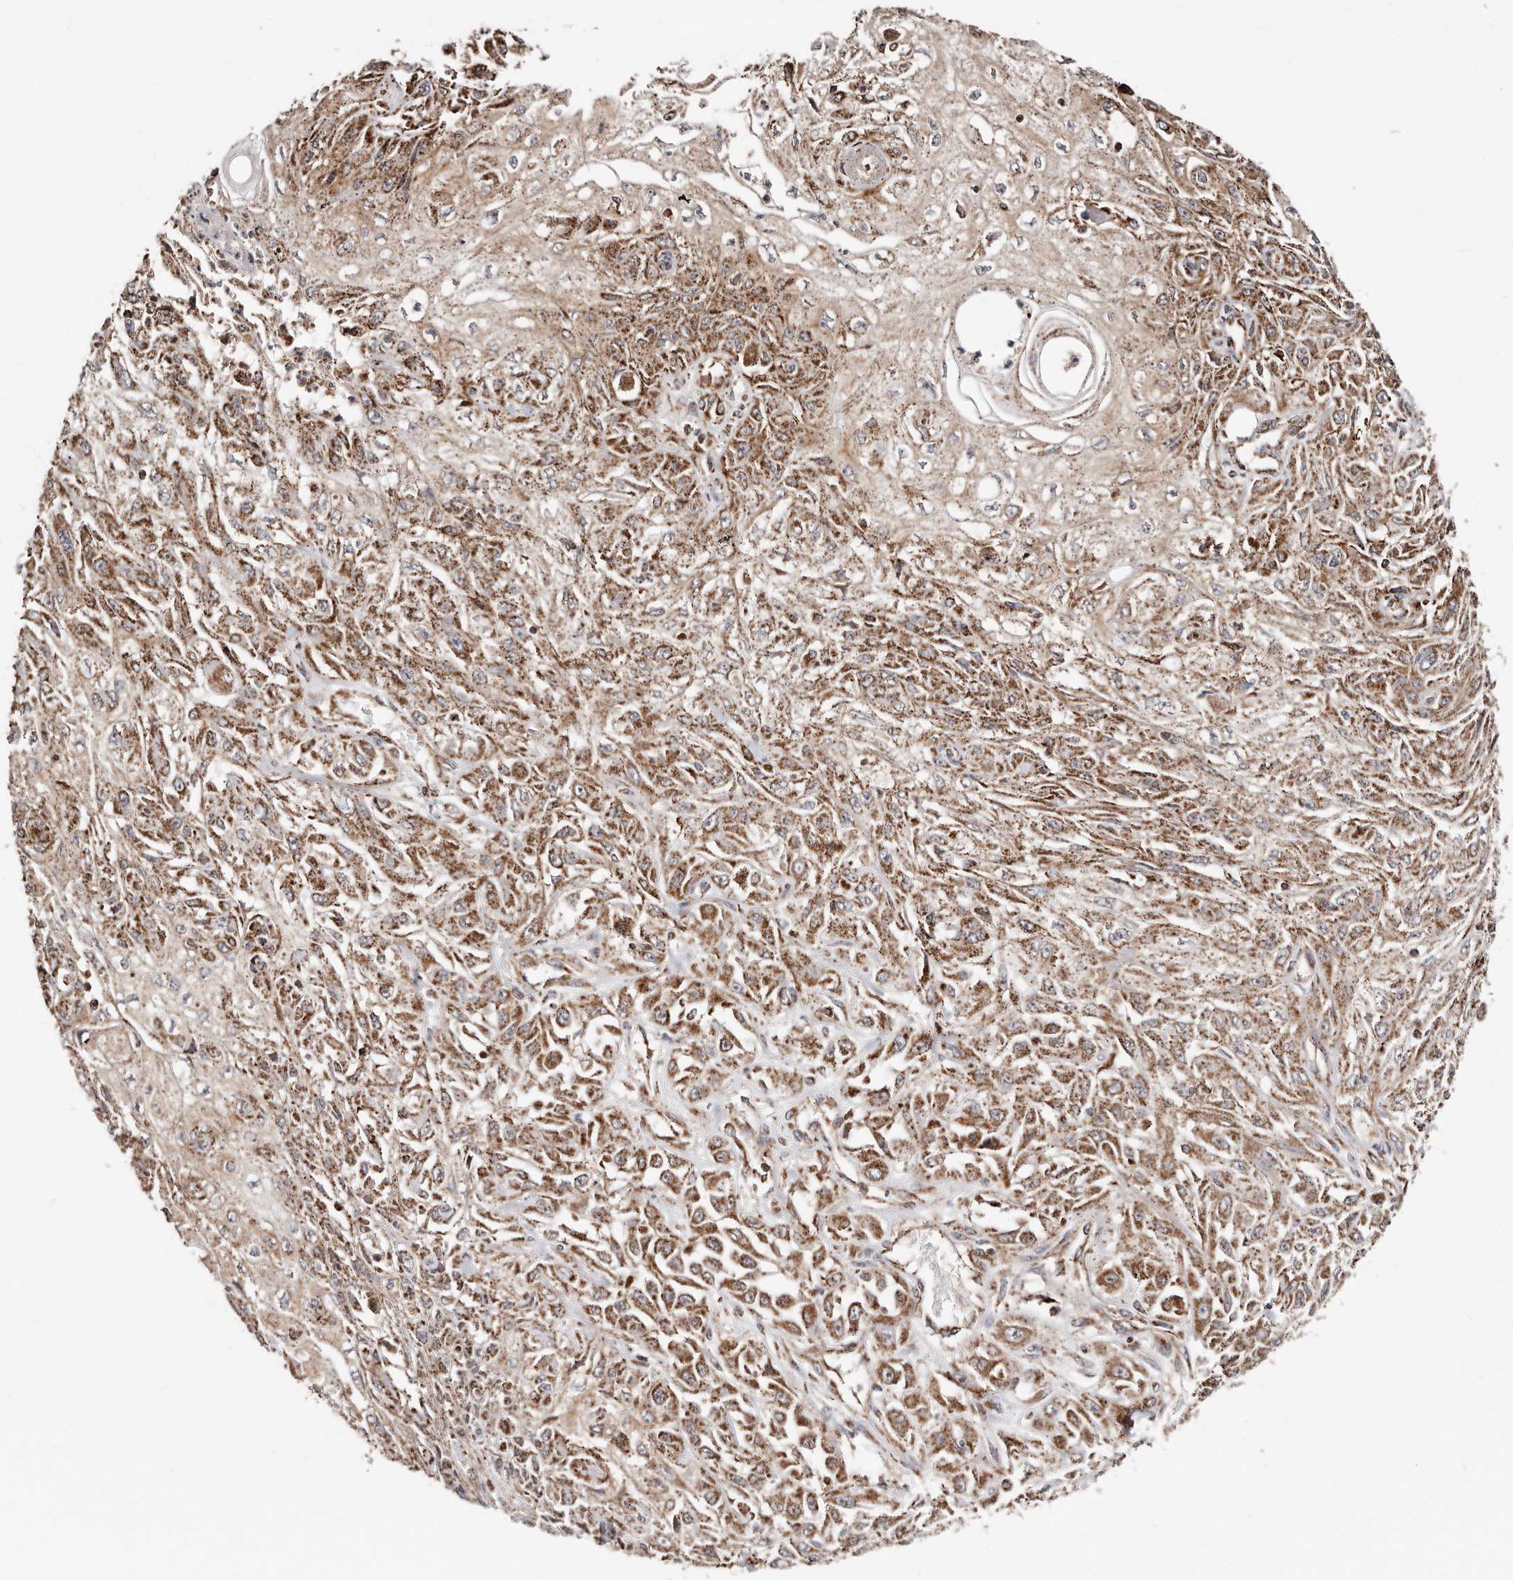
{"staining": {"intensity": "moderate", "quantity": ">75%", "location": "cytoplasmic/membranous"}, "tissue": "skin cancer", "cell_type": "Tumor cells", "image_type": "cancer", "snomed": [{"axis": "morphology", "description": "Squamous cell carcinoma, NOS"}, {"axis": "morphology", "description": "Squamous cell carcinoma, metastatic, NOS"}, {"axis": "topography", "description": "Skin"}, {"axis": "topography", "description": "Lymph node"}], "caption": "This image reveals immunohistochemistry (IHC) staining of skin squamous cell carcinoma, with medium moderate cytoplasmic/membranous positivity in approximately >75% of tumor cells.", "gene": "PRKACB", "patient": {"sex": "male", "age": 75}}